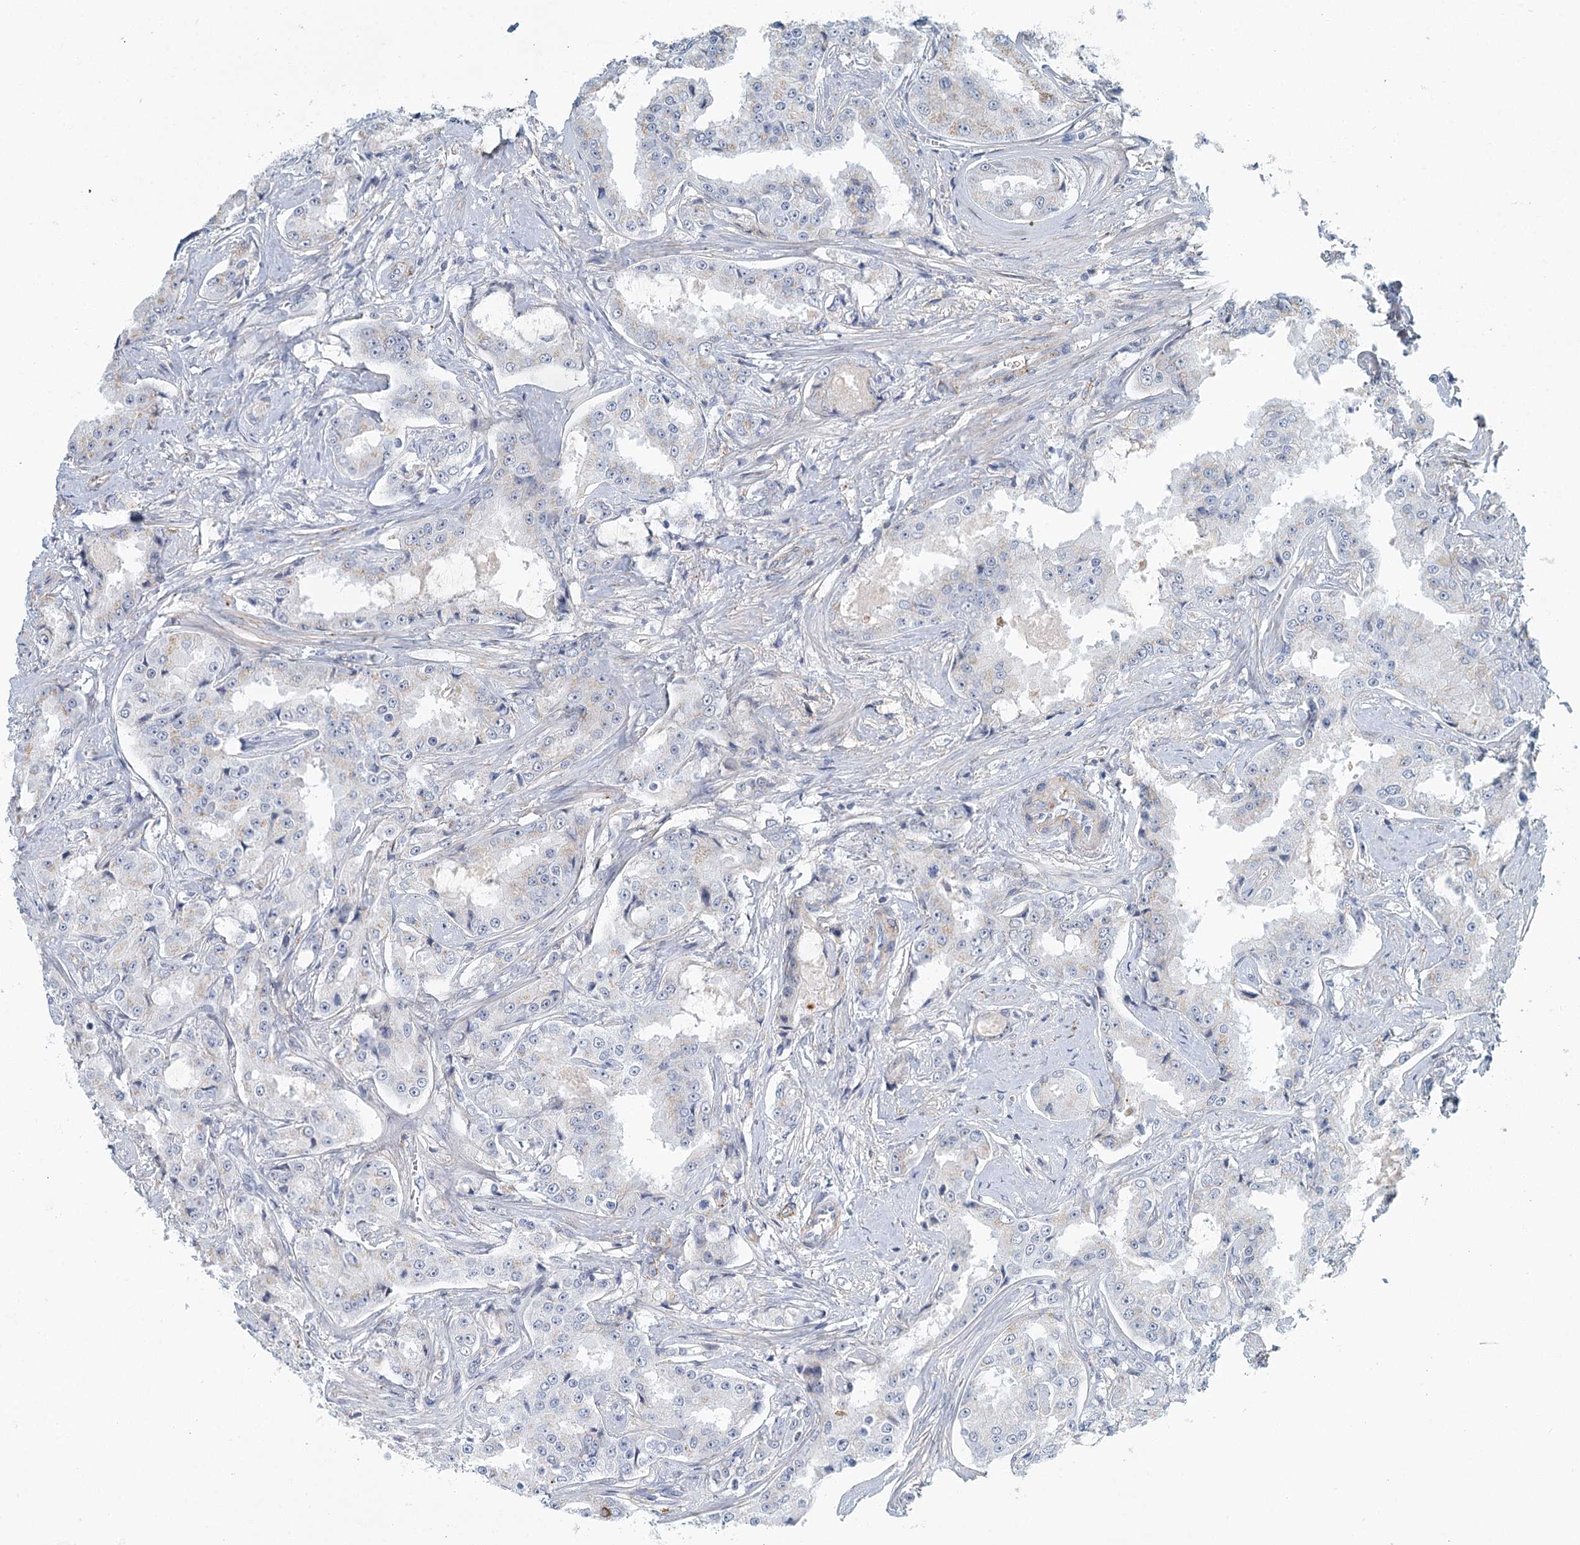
{"staining": {"intensity": "negative", "quantity": "none", "location": "none"}, "tissue": "prostate cancer", "cell_type": "Tumor cells", "image_type": "cancer", "snomed": [{"axis": "morphology", "description": "Adenocarcinoma, High grade"}, {"axis": "topography", "description": "Prostate"}], "caption": "This is a photomicrograph of immunohistochemistry staining of prostate cancer, which shows no staining in tumor cells. (Immunohistochemistry, brightfield microscopy, high magnification).", "gene": "ZNF527", "patient": {"sex": "male", "age": 73}}